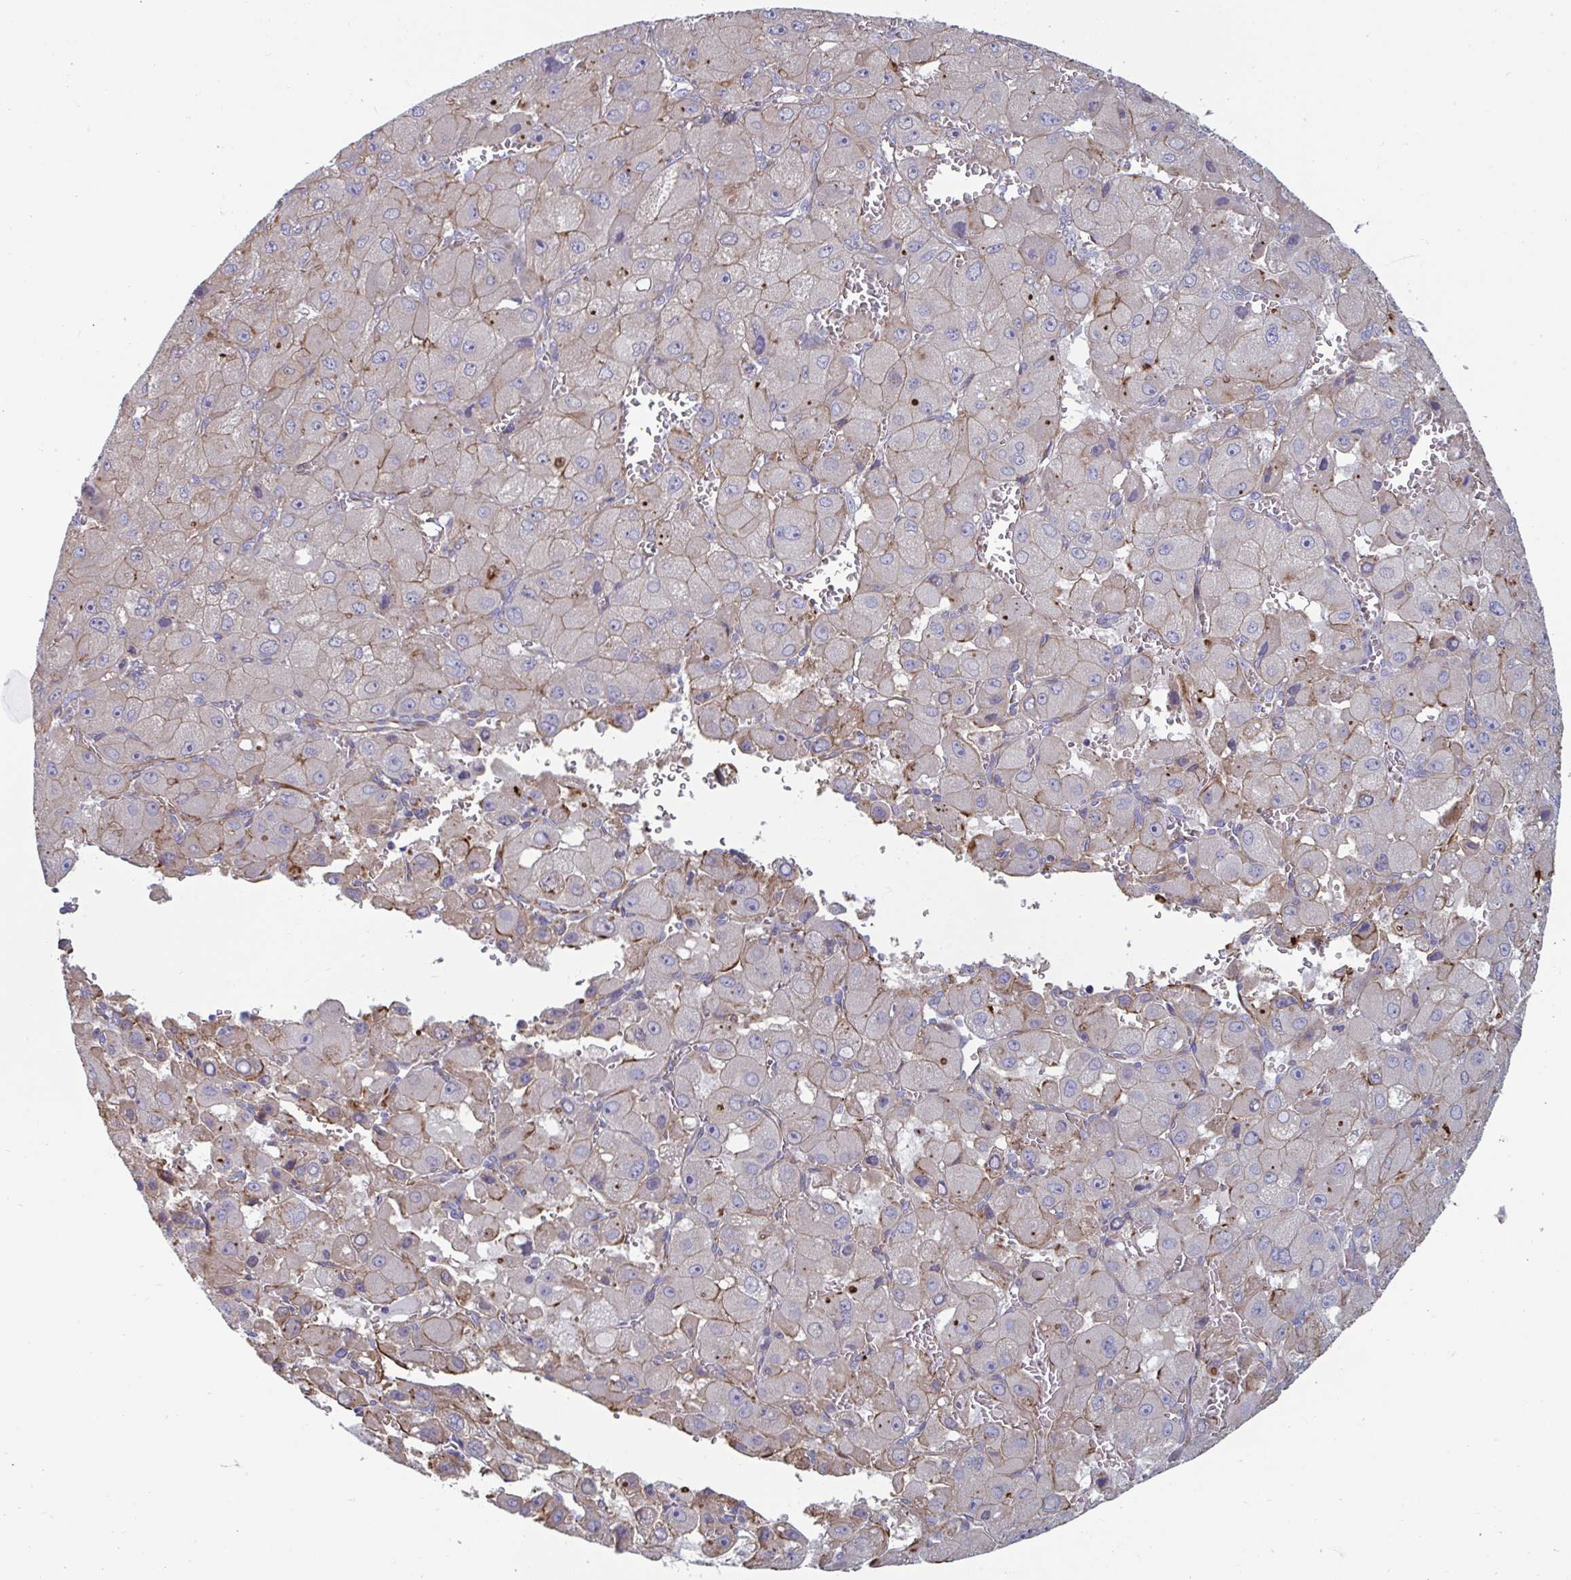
{"staining": {"intensity": "weak", "quantity": "<25%", "location": "cytoplasmic/membranous"}, "tissue": "liver cancer", "cell_type": "Tumor cells", "image_type": "cancer", "snomed": [{"axis": "morphology", "description": "Carcinoma, Hepatocellular, NOS"}, {"axis": "topography", "description": "Liver"}], "caption": "The image exhibits no significant staining in tumor cells of hepatocellular carcinoma (liver).", "gene": "SLC9A6", "patient": {"sex": "male", "age": 27}}